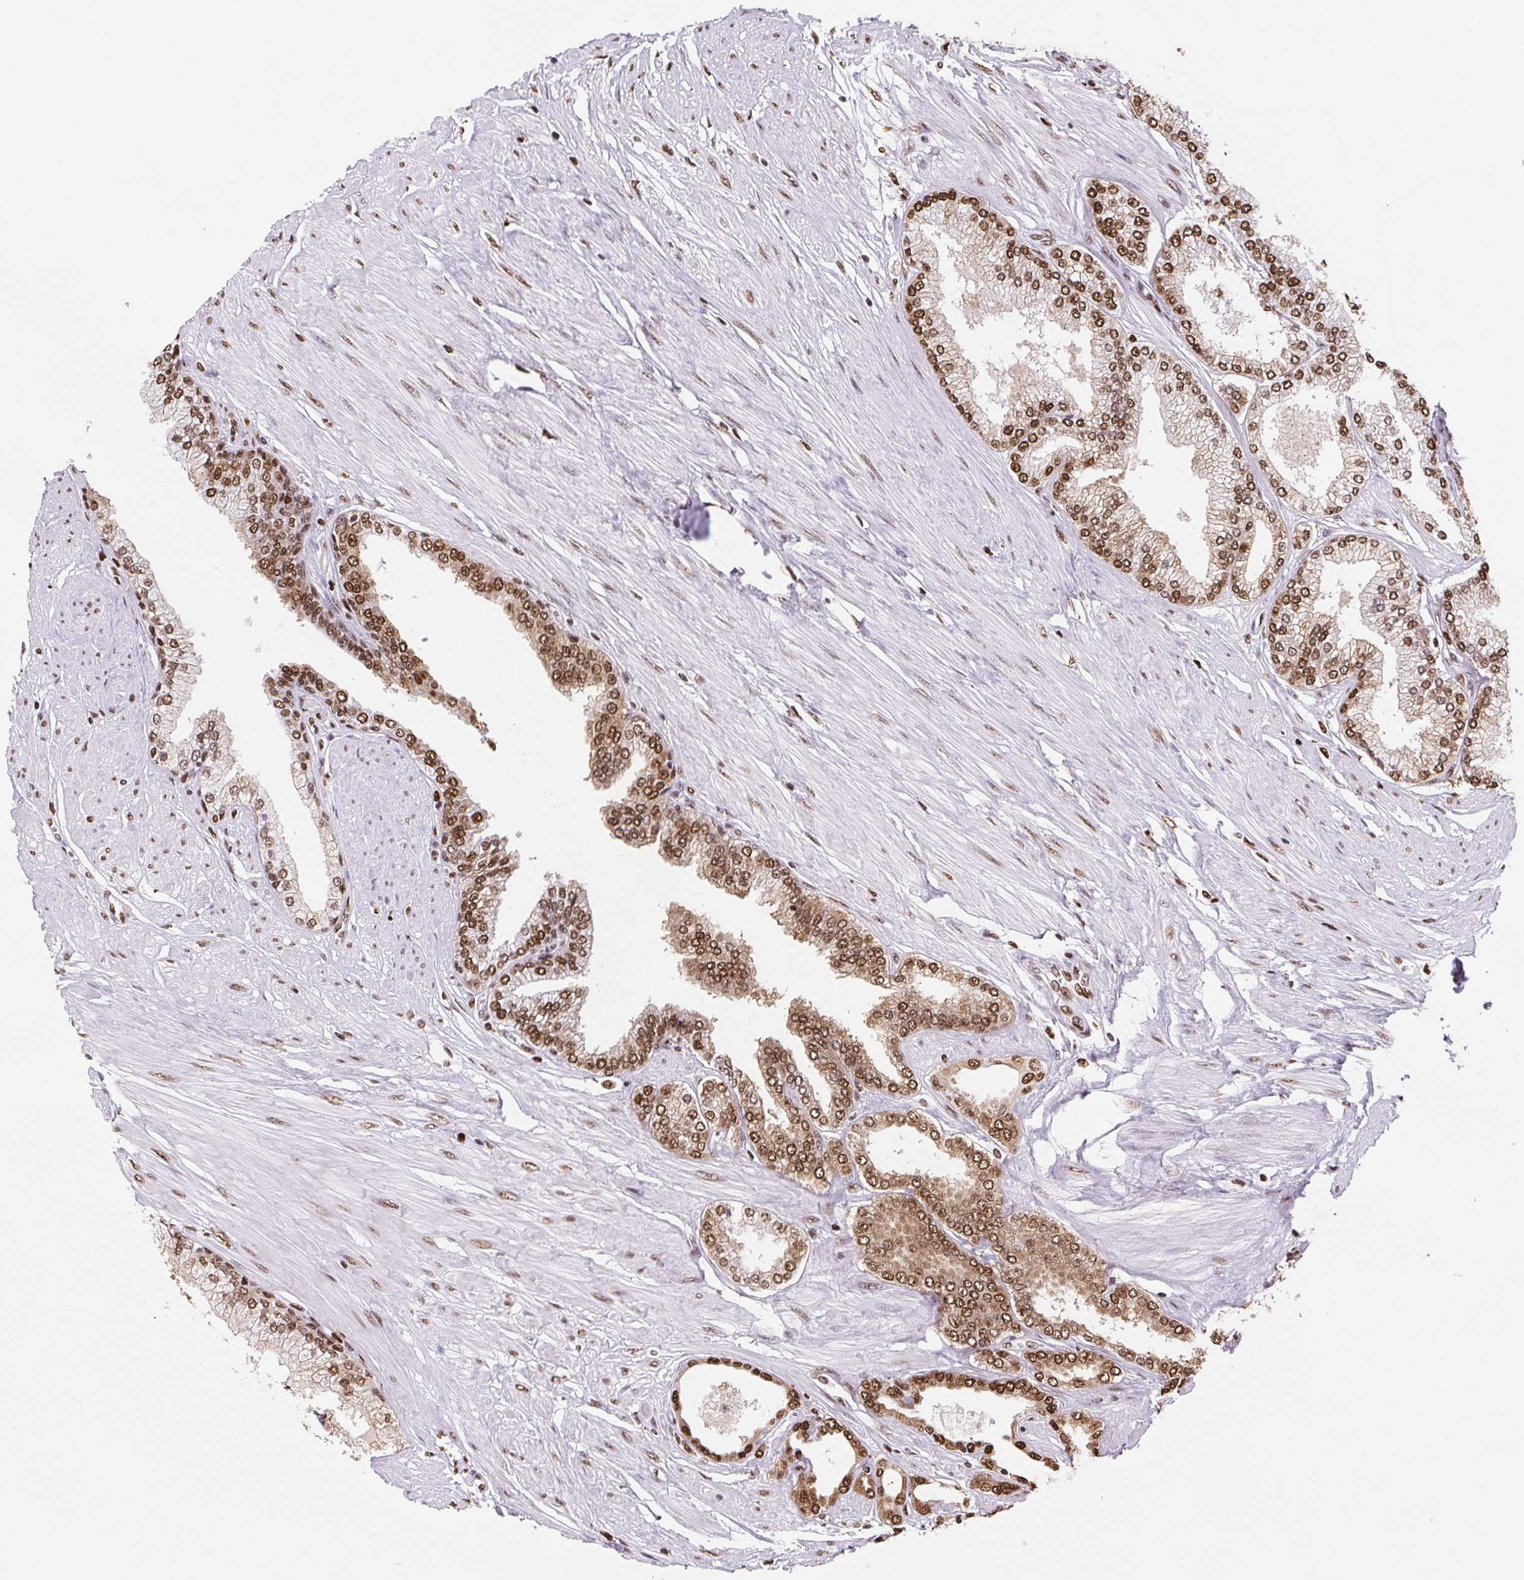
{"staining": {"intensity": "moderate", "quantity": ">75%", "location": "nuclear"}, "tissue": "prostate cancer", "cell_type": "Tumor cells", "image_type": "cancer", "snomed": [{"axis": "morphology", "description": "Adenocarcinoma, Low grade"}, {"axis": "topography", "description": "Prostate"}], "caption": "High-magnification brightfield microscopy of prostate cancer stained with DAB (brown) and counterstained with hematoxylin (blue). tumor cells exhibit moderate nuclear staining is present in about>75% of cells.", "gene": "SET", "patient": {"sex": "male", "age": 55}}